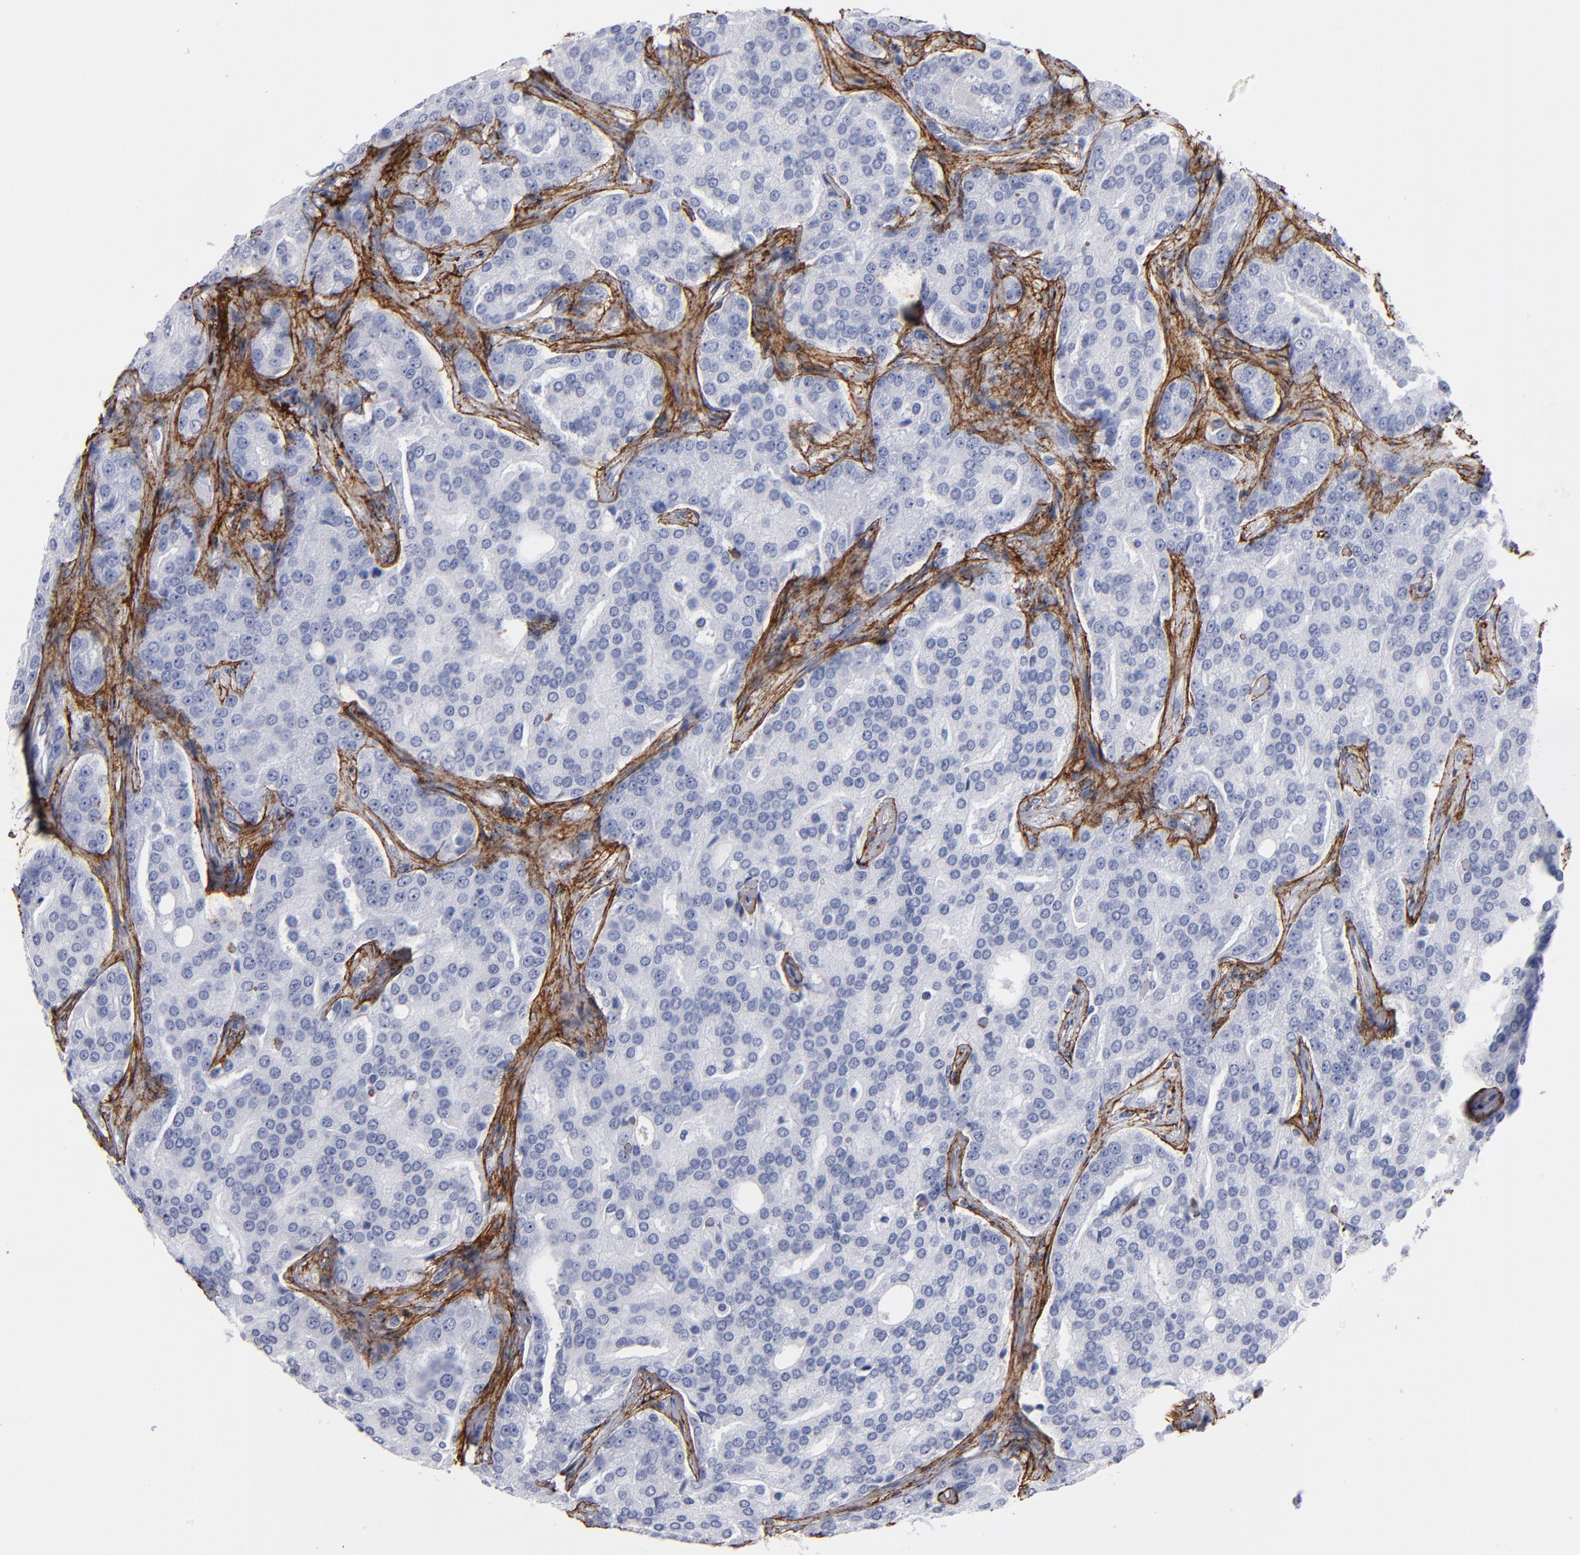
{"staining": {"intensity": "negative", "quantity": "none", "location": "none"}, "tissue": "prostate cancer", "cell_type": "Tumor cells", "image_type": "cancer", "snomed": [{"axis": "morphology", "description": "Adenocarcinoma, High grade"}, {"axis": "topography", "description": "Prostate"}], "caption": "This is a image of IHC staining of adenocarcinoma (high-grade) (prostate), which shows no expression in tumor cells.", "gene": "EMILIN1", "patient": {"sex": "male", "age": 72}}